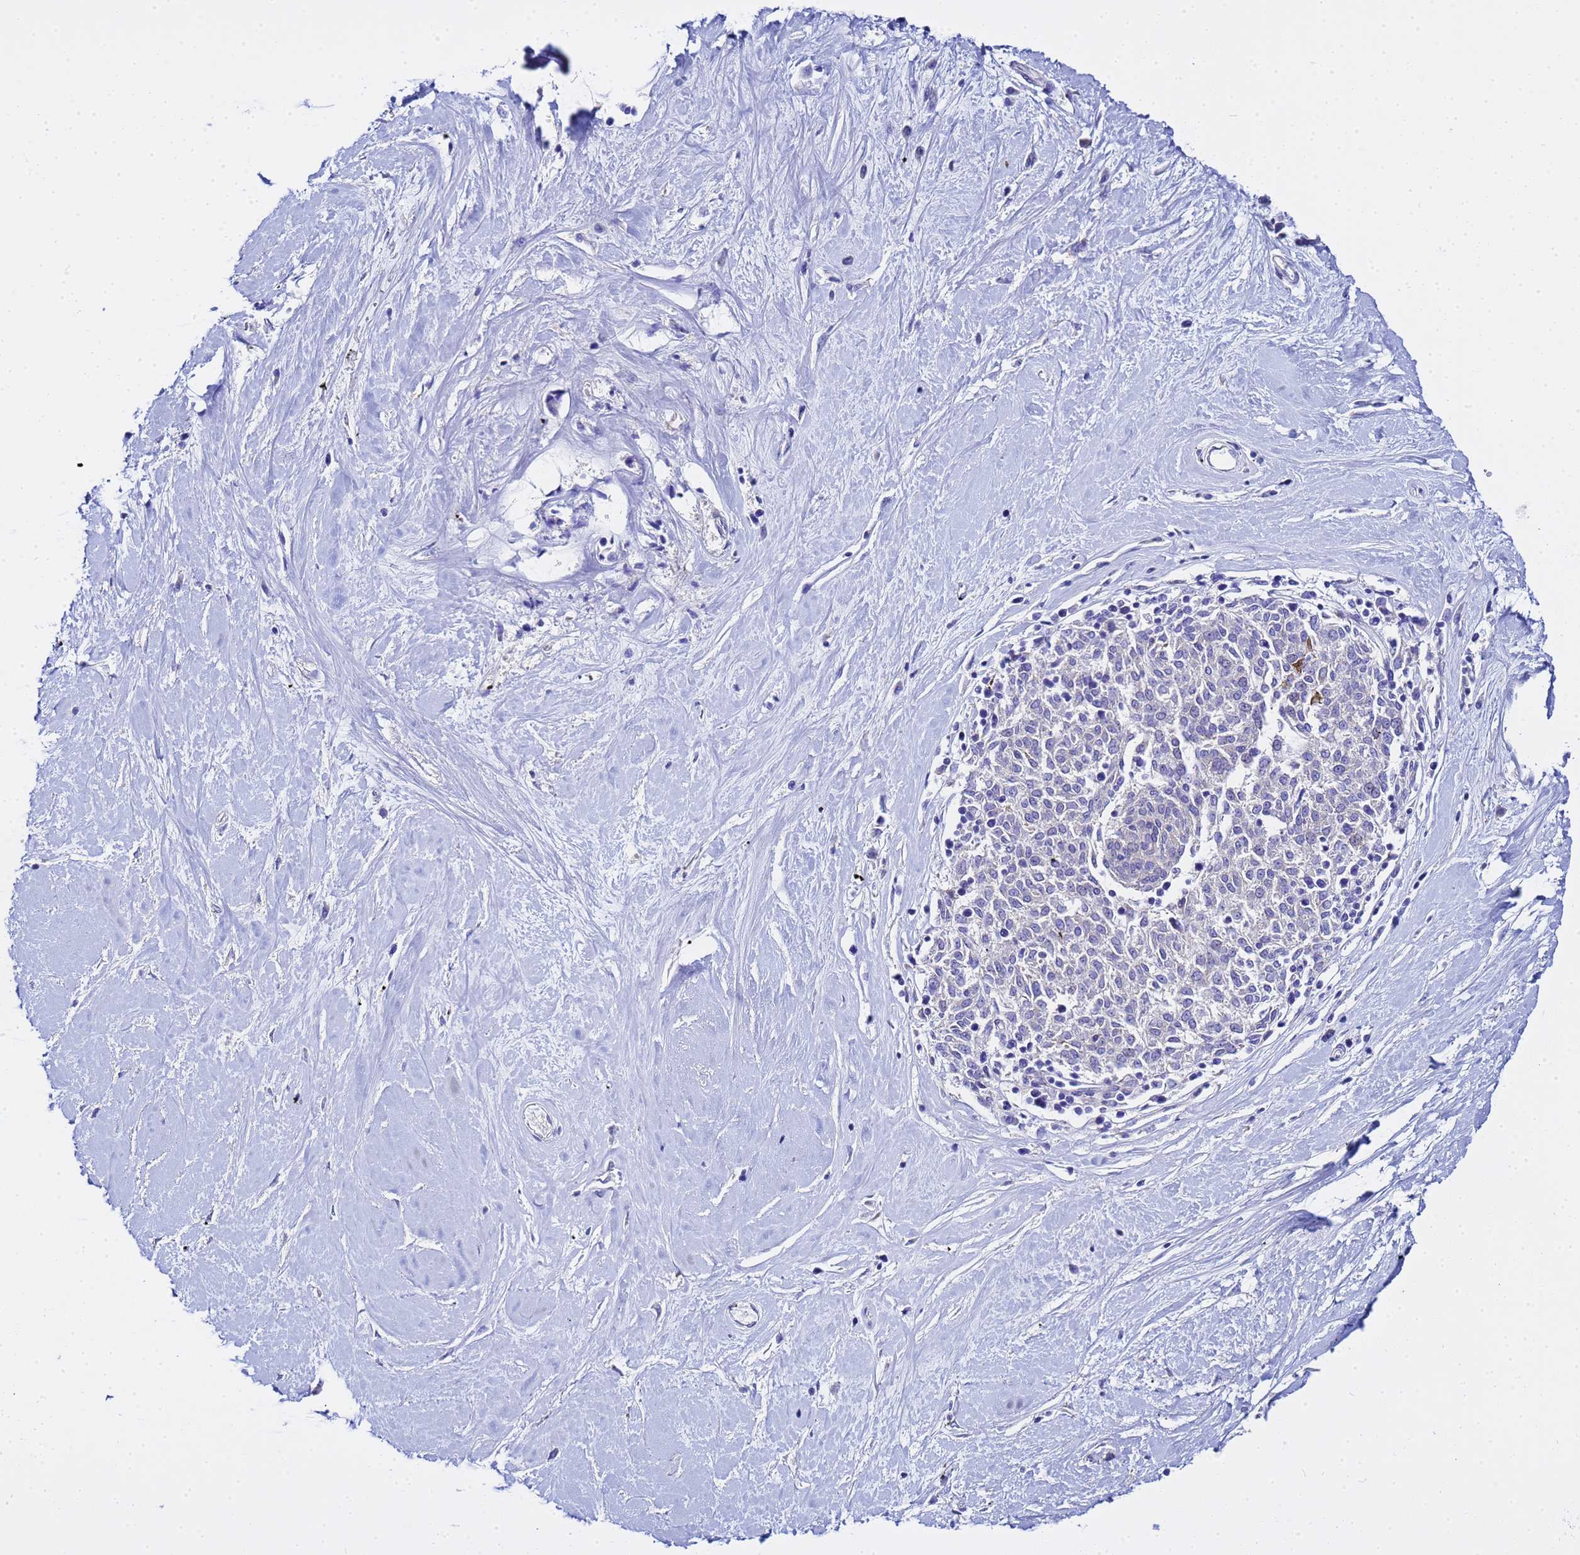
{"staining": {"intensity": "negative", "quantity": "none", "location": "none"}, "tissue": "melanoma", "cell_type": "Tumor cells", "image_type": "cancer", "snomed": [{"axis": "morphology", "description": "Malignant melanoma, NOS"}, {"axis": "topography", "description": "Skin"}], "caption": "Tumor cells are negative for brown protein staining in malignant melanoma.", "gene": "USP18", "patient": {"sex": "female", "age": 72}}